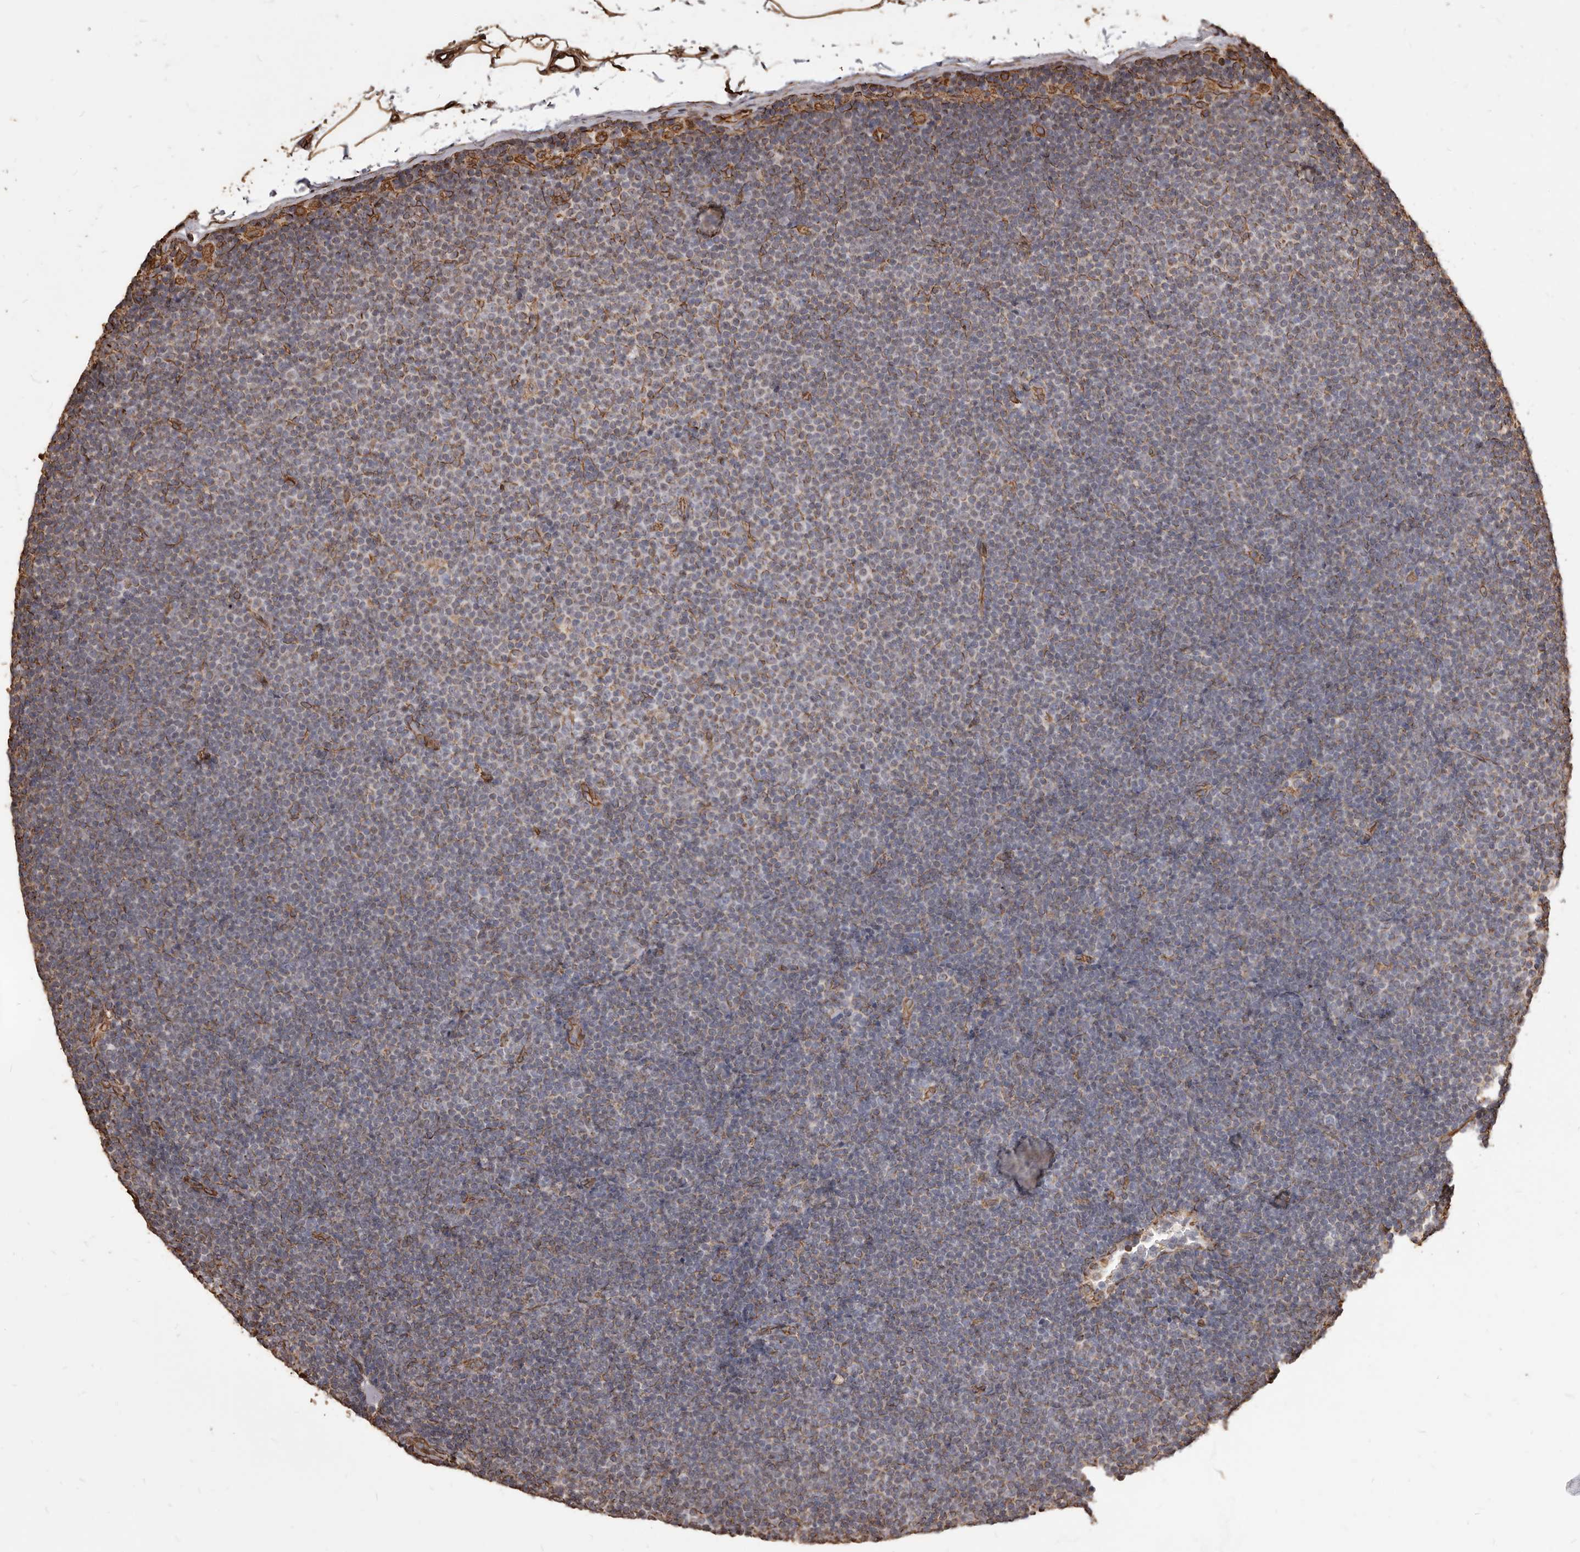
{"staining": {"intensity": "weak", "quantity": "<25%", "location": "cytoplasmic/membranous"}, "tissue": "lymphoma", "cell_type": "Tumor cells", "image_type": "cancer", "snomed": [{"axis": "morphology", "description": "Malignant lymphoma, non-Hodgkin's type, Low grade"}, {"axis": "topography", "description": "Lymph node"}], "caption": "Immunohistochemistry (IHC) of low-grade malignant lymphoma, non-Hodgkin's type demonstrates no staining in tumor cells.", "gene": "MTURN", "patient": {"sex": "female", "age": 53}}